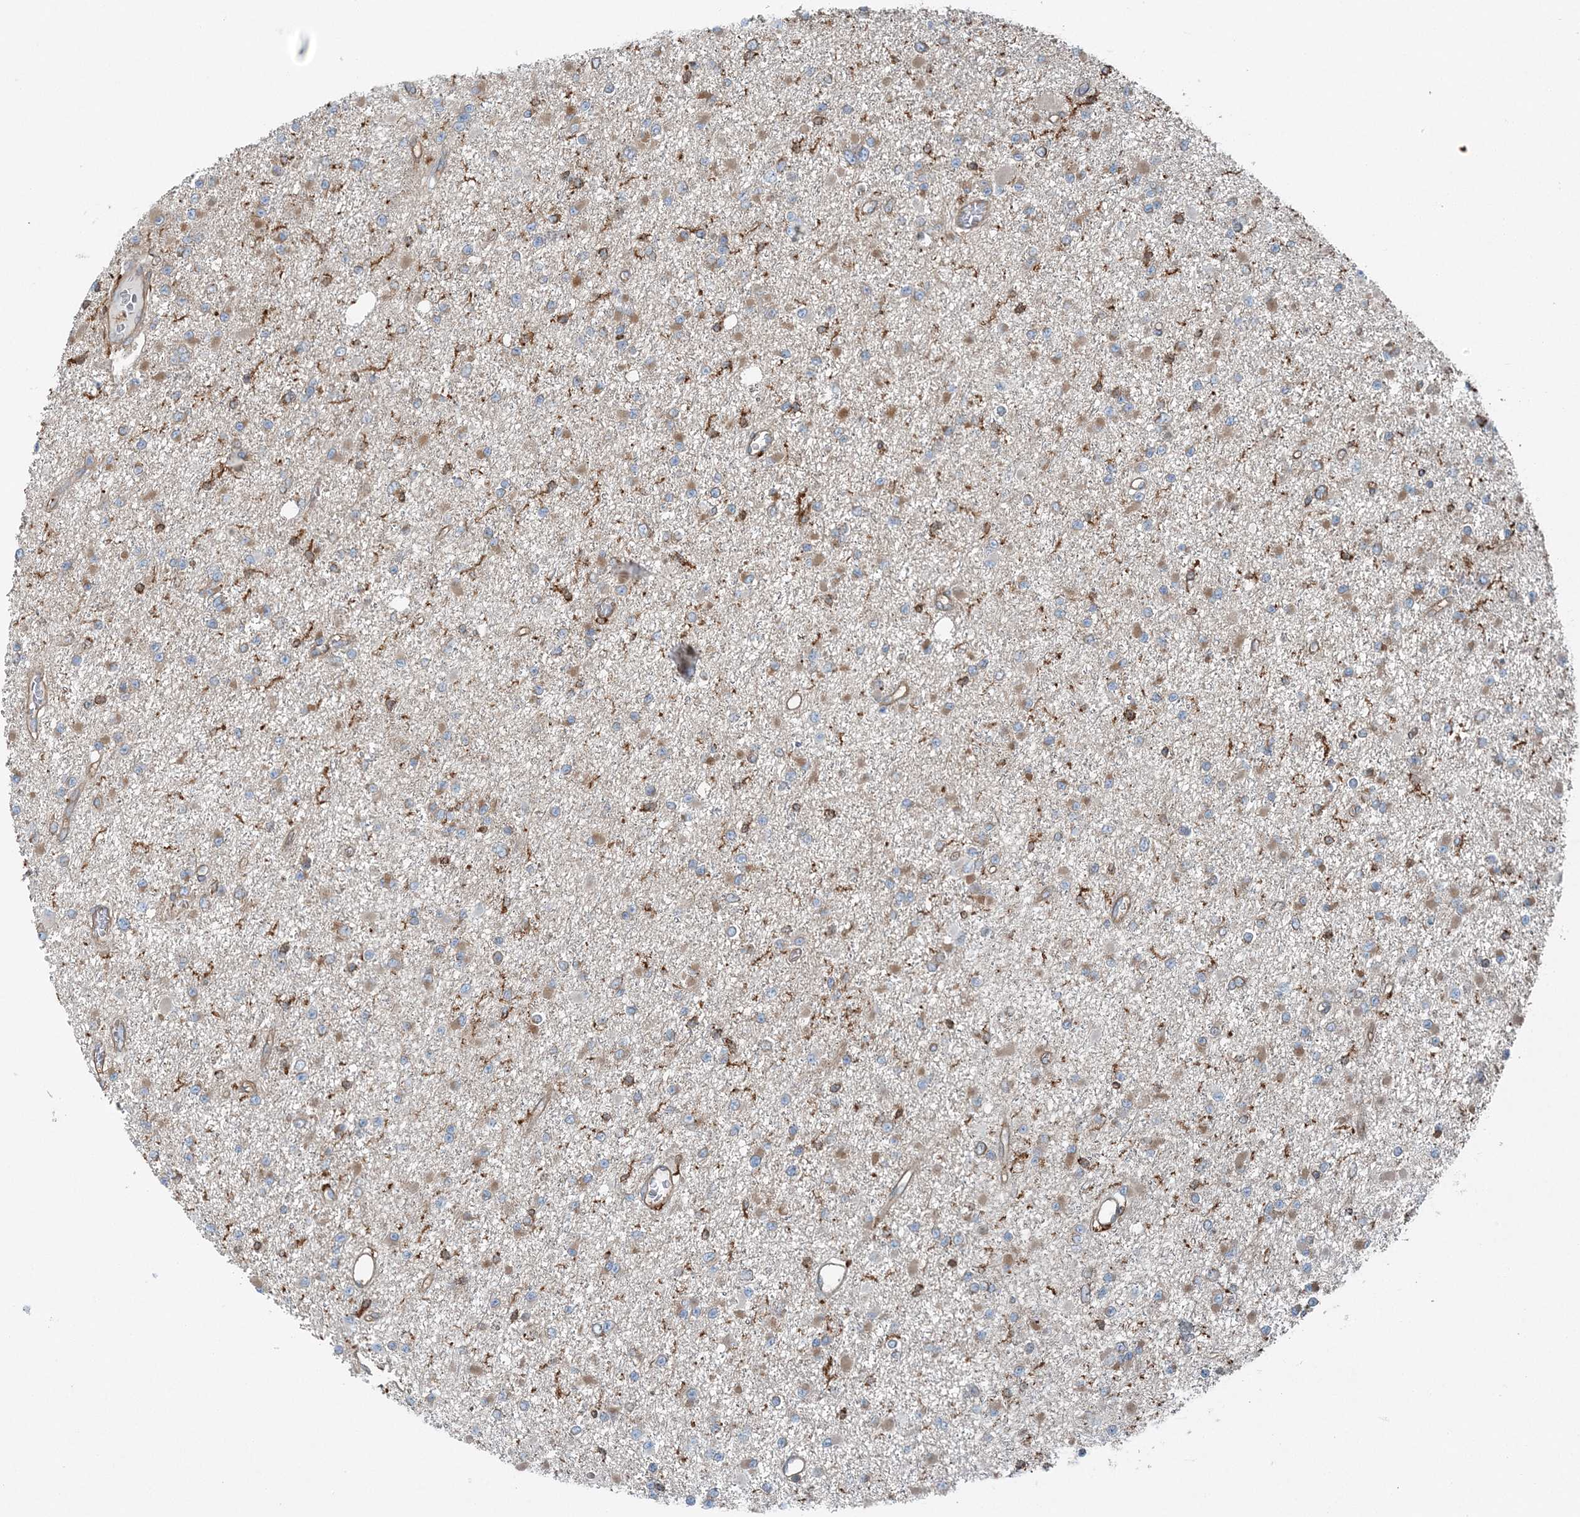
{"staining": {"intensity": "moderate", "quantity": ">75%", "location": "cytoplasmic/membranous"}, "tissue": "glioma", "cell_type": "Tumor cells", "image_type": "cancer", "snomed": [{"axis": "morphology", "description": "Glioma, malignant, Low grade"}, {"axis": "topography", "description": "Brain"}], "caption": "The immunohistochemical stain shows moderate cytoplasmic/membranous staining in tumor cells of glioma tissue. The staining was performed using DAB, with brown indicating positive protein expression. Nuclei are stained blue with hematoxylin.", "gene": "SNX2", "patient": {"sex": "female", "age": 22}}